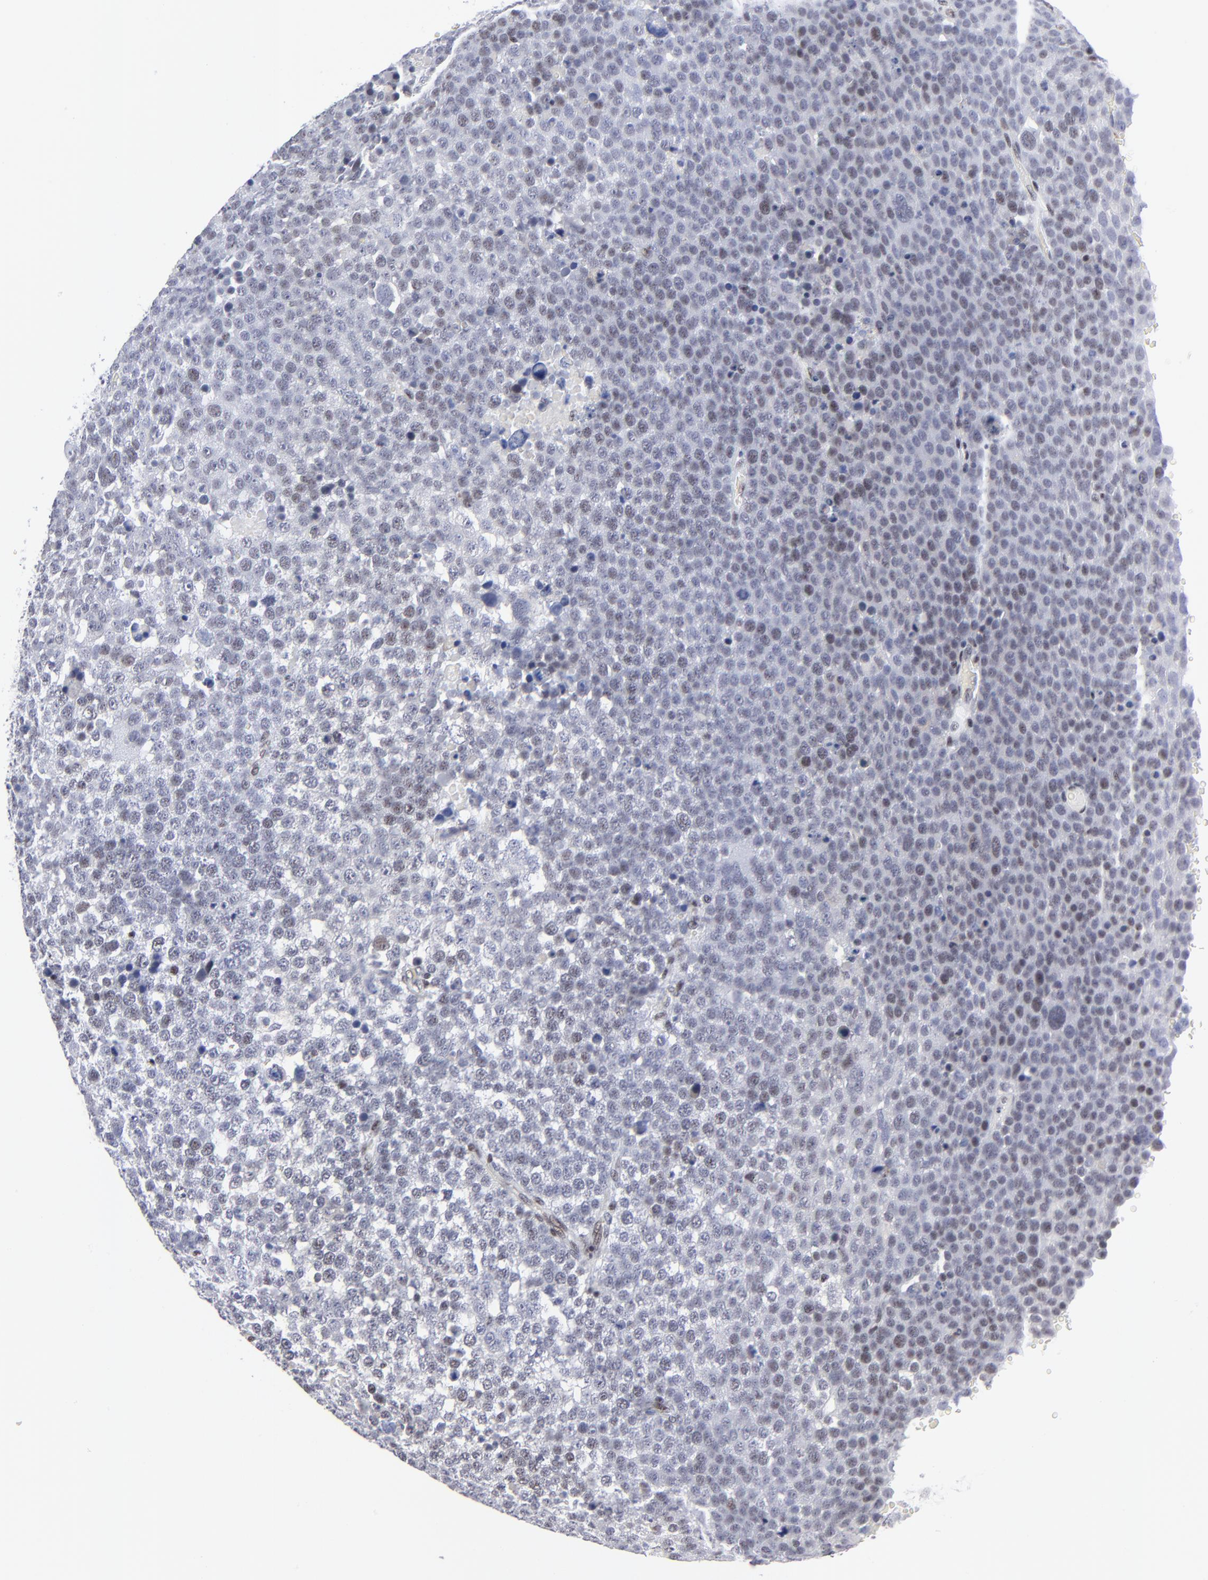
{"staining": {"intensity": "weak", "quantity": "<25%", "location": "nuclear"}, "tissue": "testis cancer", "cell_type": "Tumor cells", "image_type": "cancer", "snomed": [{"axis": "morphology", "description": "Seminoma, NOS"}, {"axis": "topography", "description": "Testis"}], "caption": "This photomicrograph is of seminoma (testis) stained with IHC to label a protein in brown with the nuclei are counter-stained blue. There is no expression in tumor cells.", "gene": "SP2", "patient": {"sex": "male", "age": 71}}